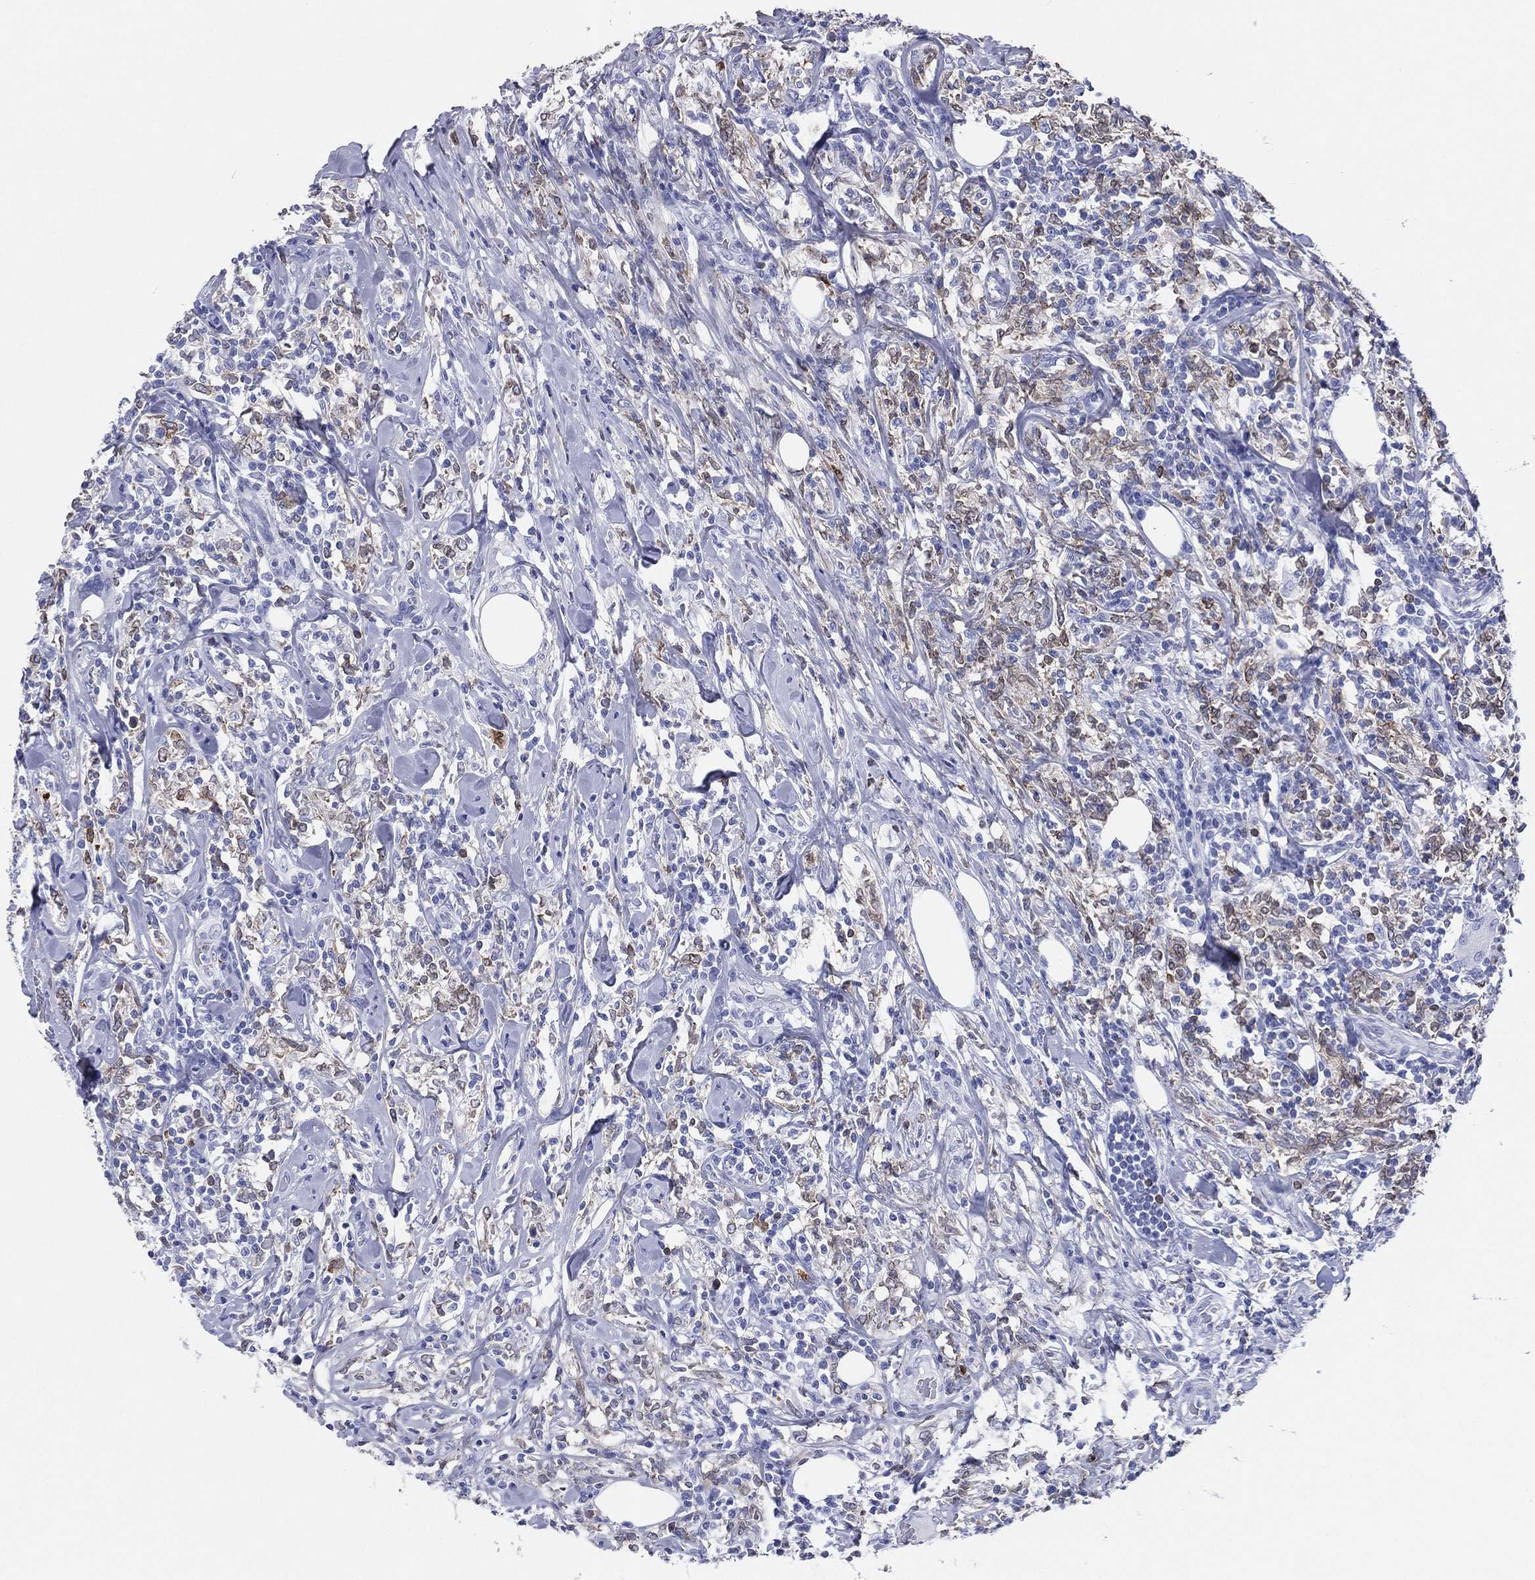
{"staining": {"intensity": "negative", "quantity": "none", "location": "none"}, "tissue": "lymphoma", "cell_type": "Tumor cells", "image_type": "cancer", "snomed": [{"axis": "morphology", "description": "Malignant lymphoma, non-Hodgkin's type, High grade"}, {"axis": "topography", "description": "Lymph node"}], "caption": "High-grade malignant lymphoma, non-Hodgkin's type stained for a protein using immunohistochemistry demonstrates no staining tumor cells.", "gene": "CD79A", "patient": {"sex": "female", "age": 84}}